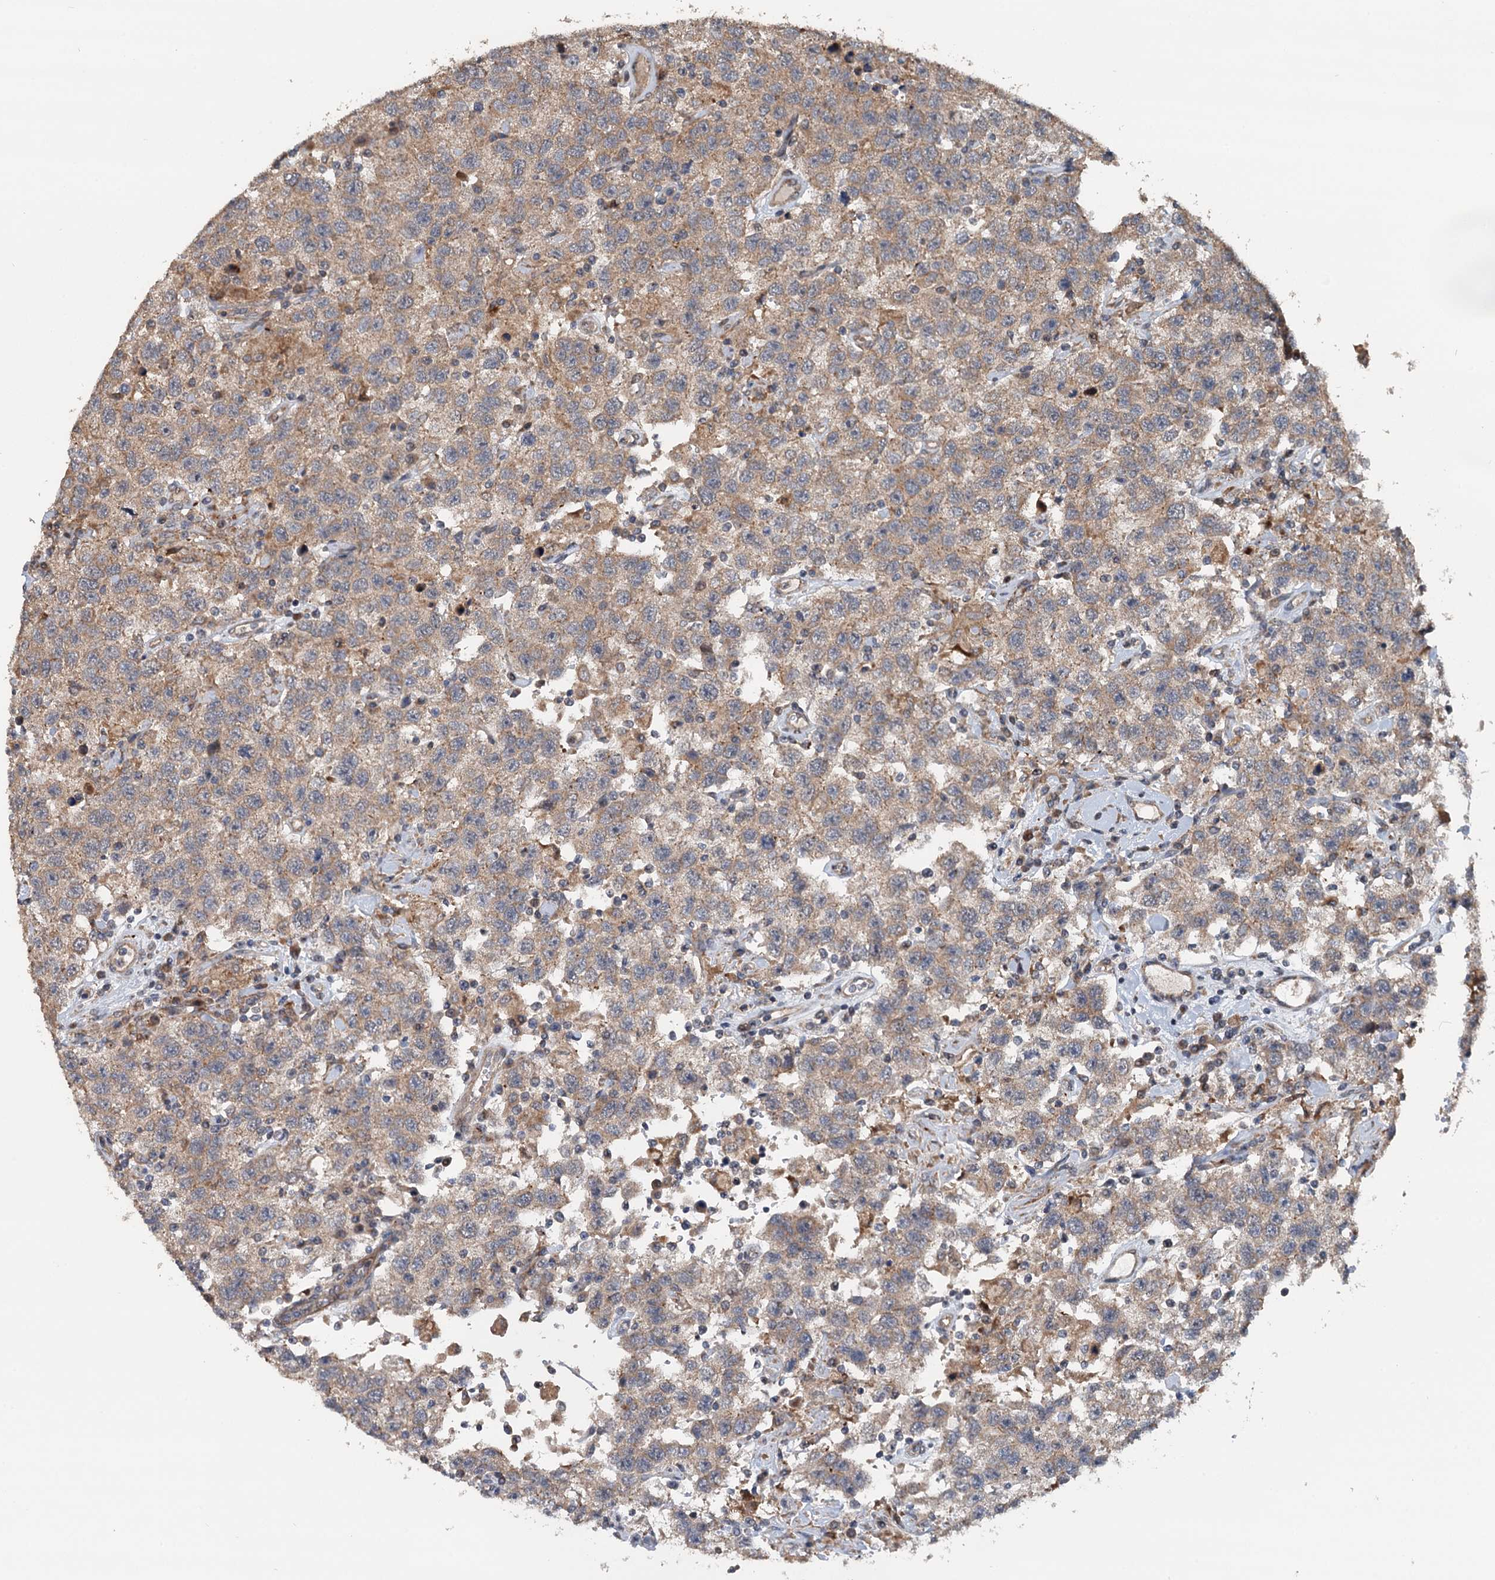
{"staining": {"intensity": "weak", "quantity": ">75%", "location": "cytoplasmic/membranous"}, "tissue": "testis cancer", "cell_type": "Tumor cells", "image_type": "cancer", "snomed": [{"axis": "morphology", "description": "Seminoma, NOS"}, {"axis": "topography", "description": "Testis"}], "caption": "Immunohistochemical staining of human seminoma (testis) exhibits low levels of weak cytoplasmic/membranous expression in approximately >75% of tumor cells.", "gene": "LRRK2", "patient": {"sex": "male", "age": 41}}